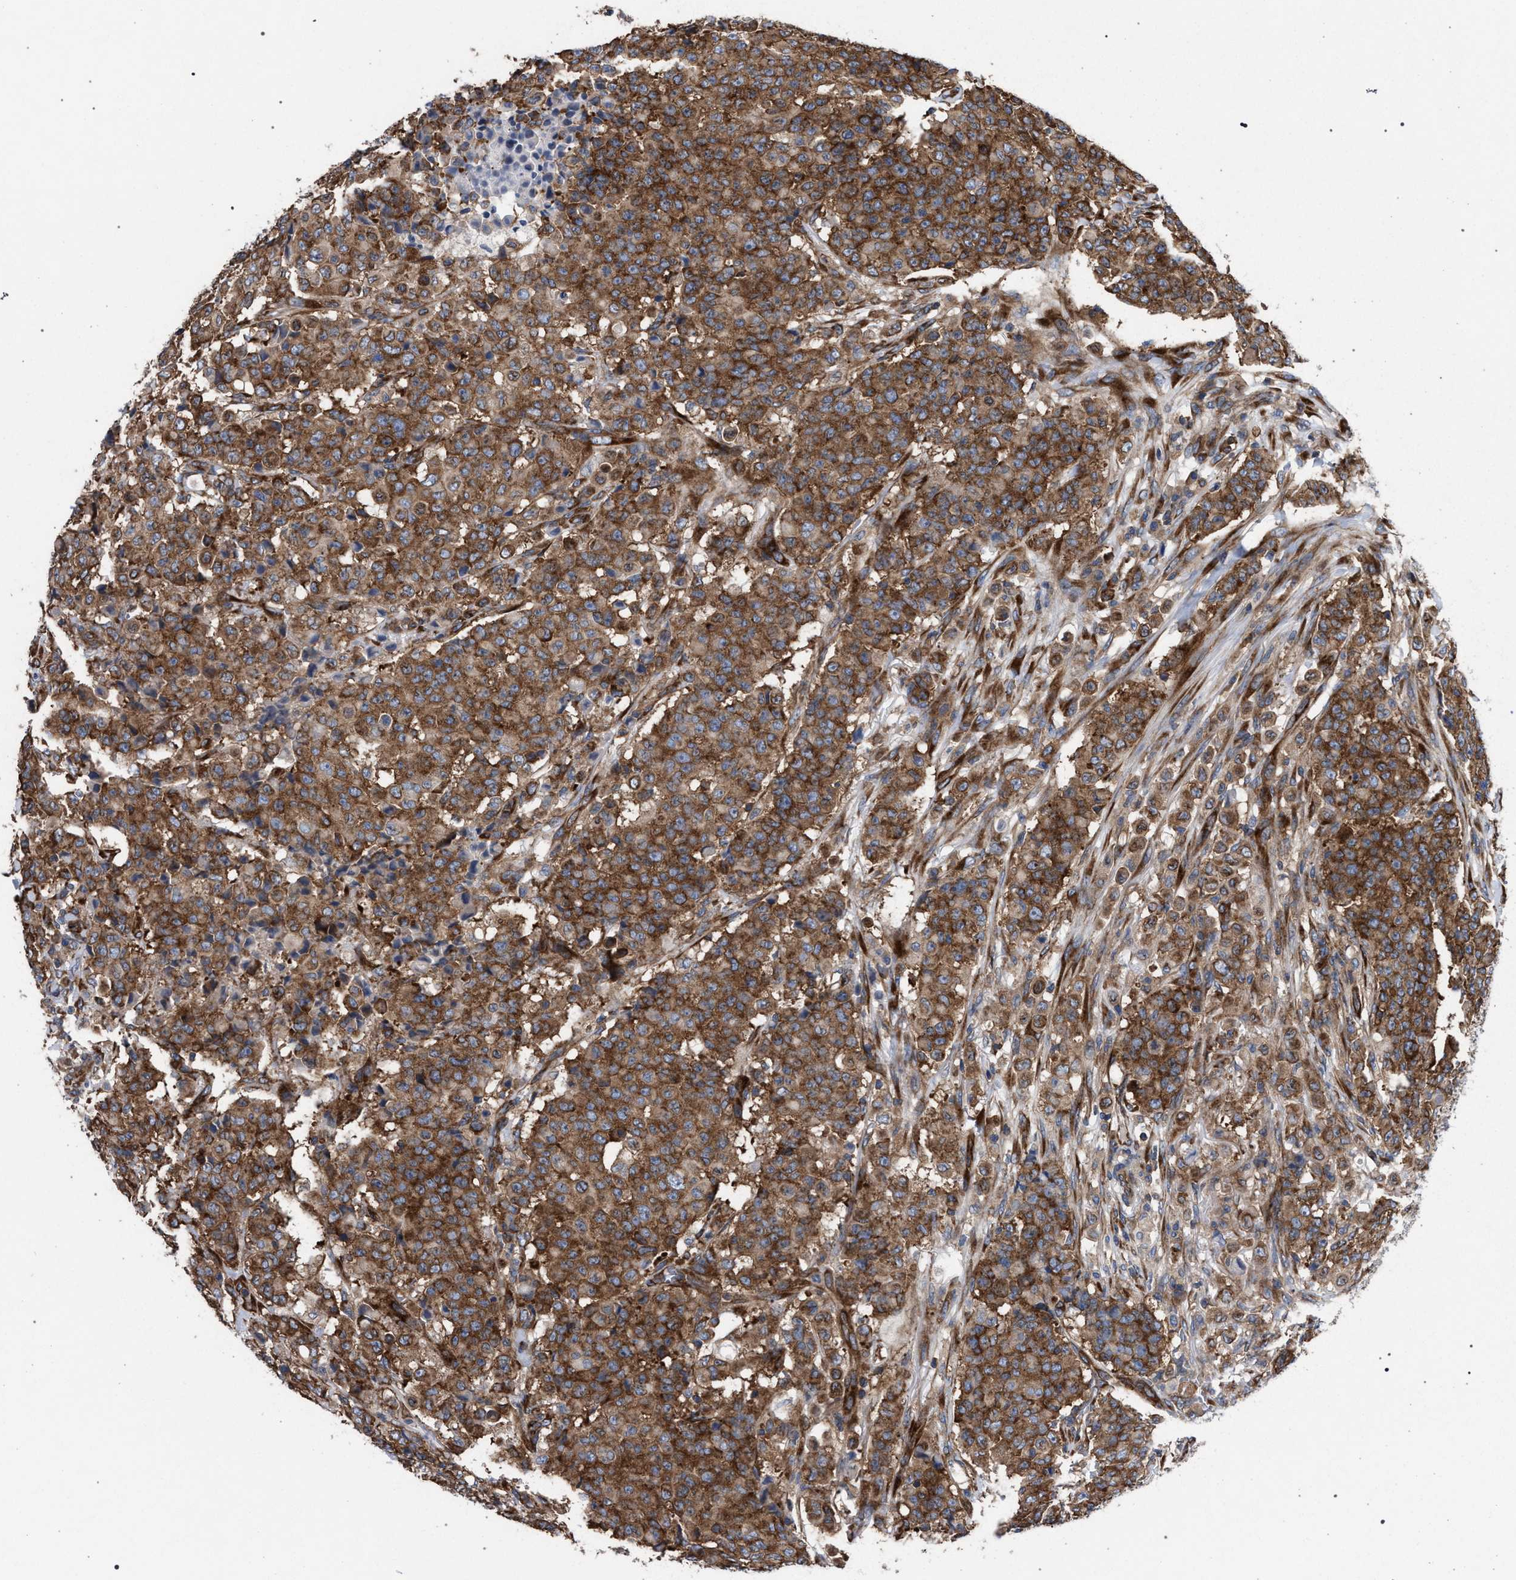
{"staining": {"intensity": "moderate", "quantity": ">75%", "location": "cytoplasmic/membranous"}, "tissue": "breast cancer", "cell_type": "Tumor cells", "image_type": "cancer", "snomed": [{"axis": "morphology", "description": "Duct carcinoma"}, {"axis": "topography", "description": "Breast"}], "caption": "Immunohistochemical staining of human breast cancer (invasive ductal carcinoma) shows moderate cytoplasmic/membranous protein expression in about >75% of tumor cells.", "gene": "CDR2L", "patient": {"sex": "female", "age": 40}}